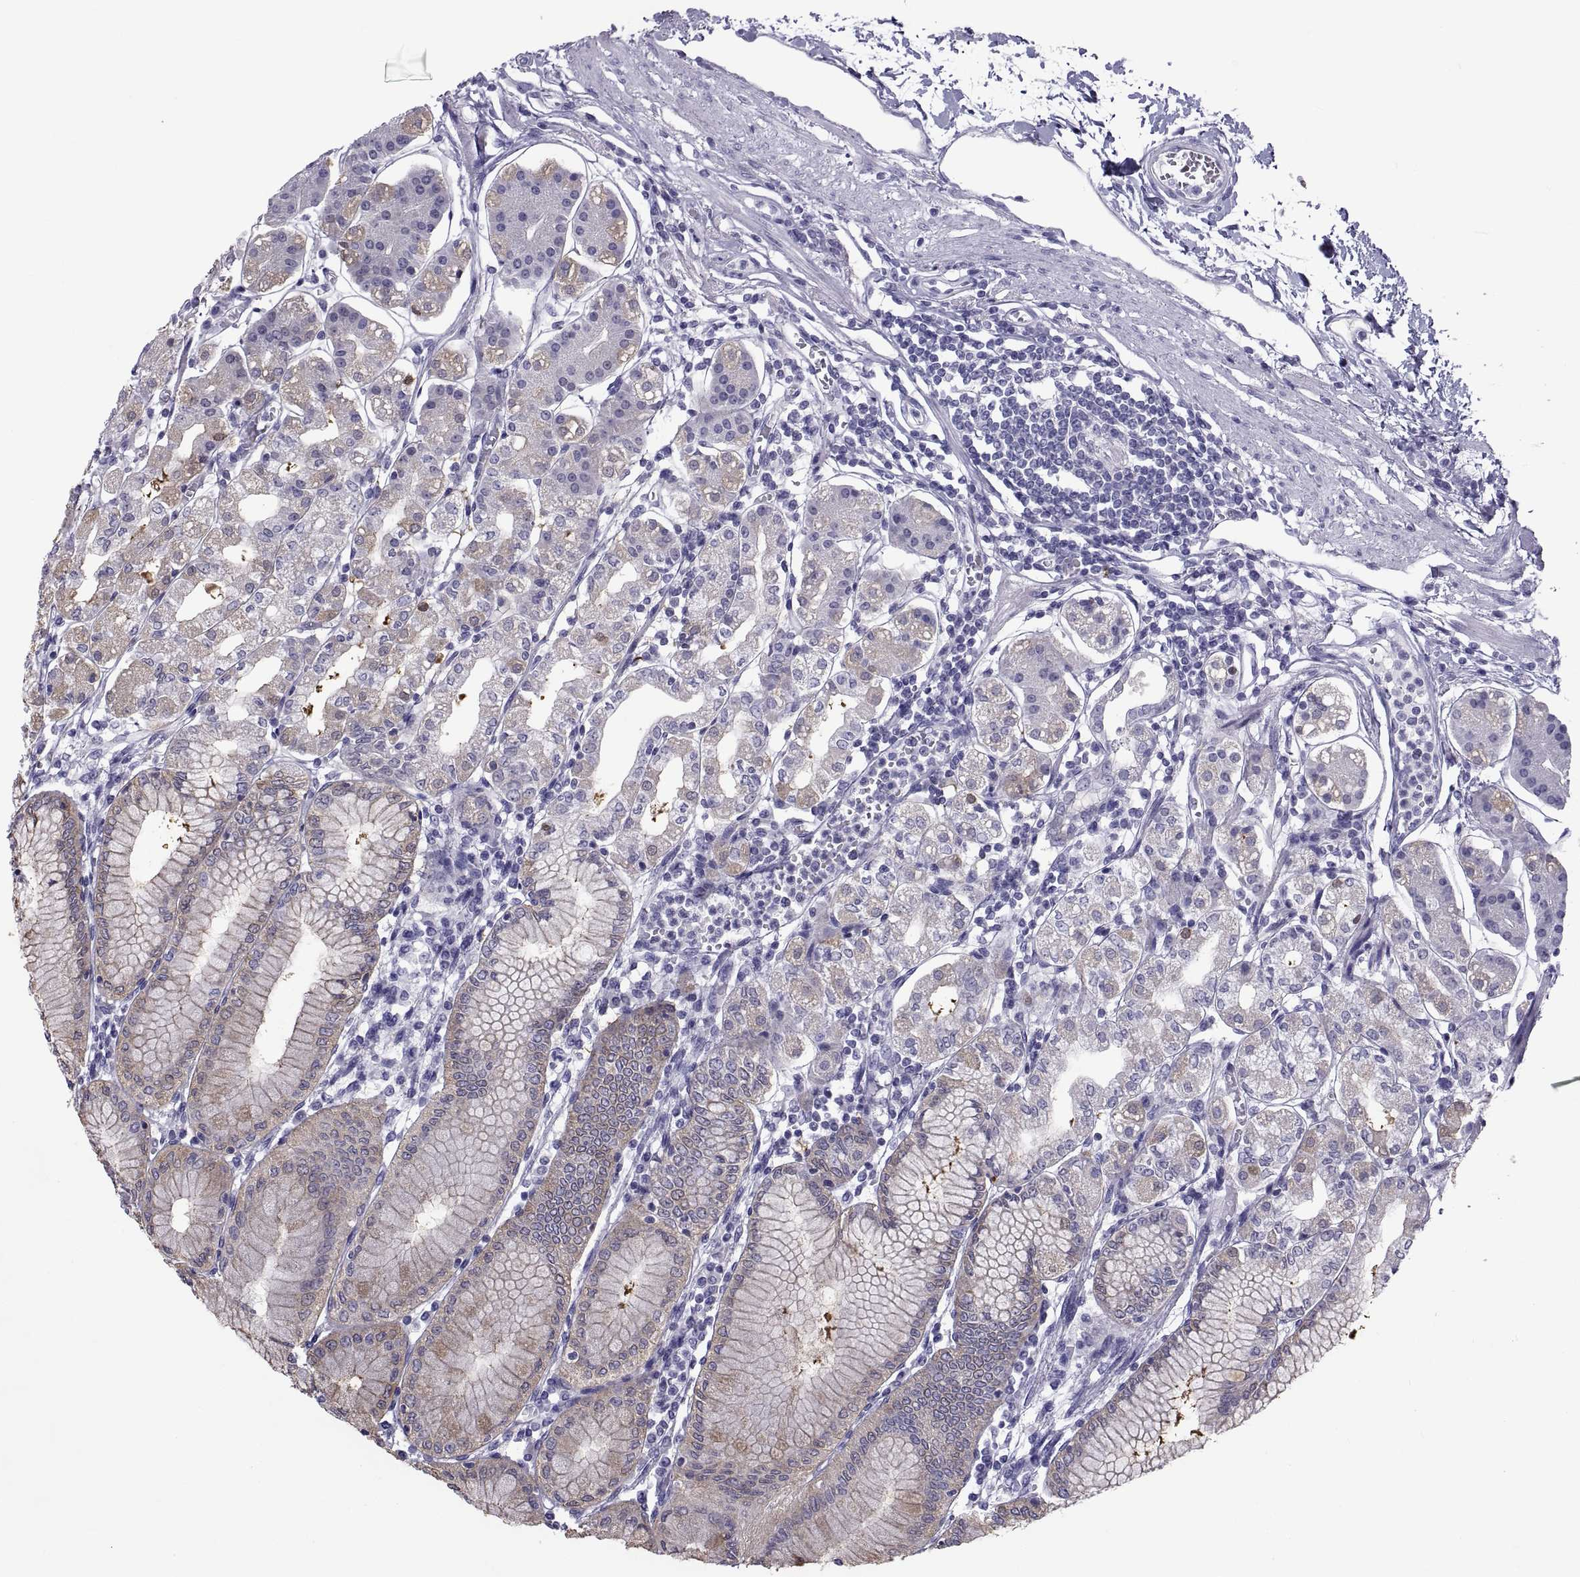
{"staining": {"intensity": "weak", "quantity": "25%-75%", "location": "cytoplasmic/membranous"}, "tissue": "stomach", "cell_type": "Glandular cells", "image_type": "normal", "snomed": [{"axis": "morphology", "description": "Normal tissue, NOS"}, {"axis": "topography", "description": "Skeletal muscle"}, {"axis": "topography", "description": "Stomach"}], "caption": "The histopathology image reveals immunohistochemical staining of benign stomach. There is weak cytoplasmic/membranous staining is present in approximately 25%-75% of glandular cells. (IHC, brightfield microscopy, high magnification).", "gene": "NPTX2", "patient": {"sex": "female", "age": 57}}